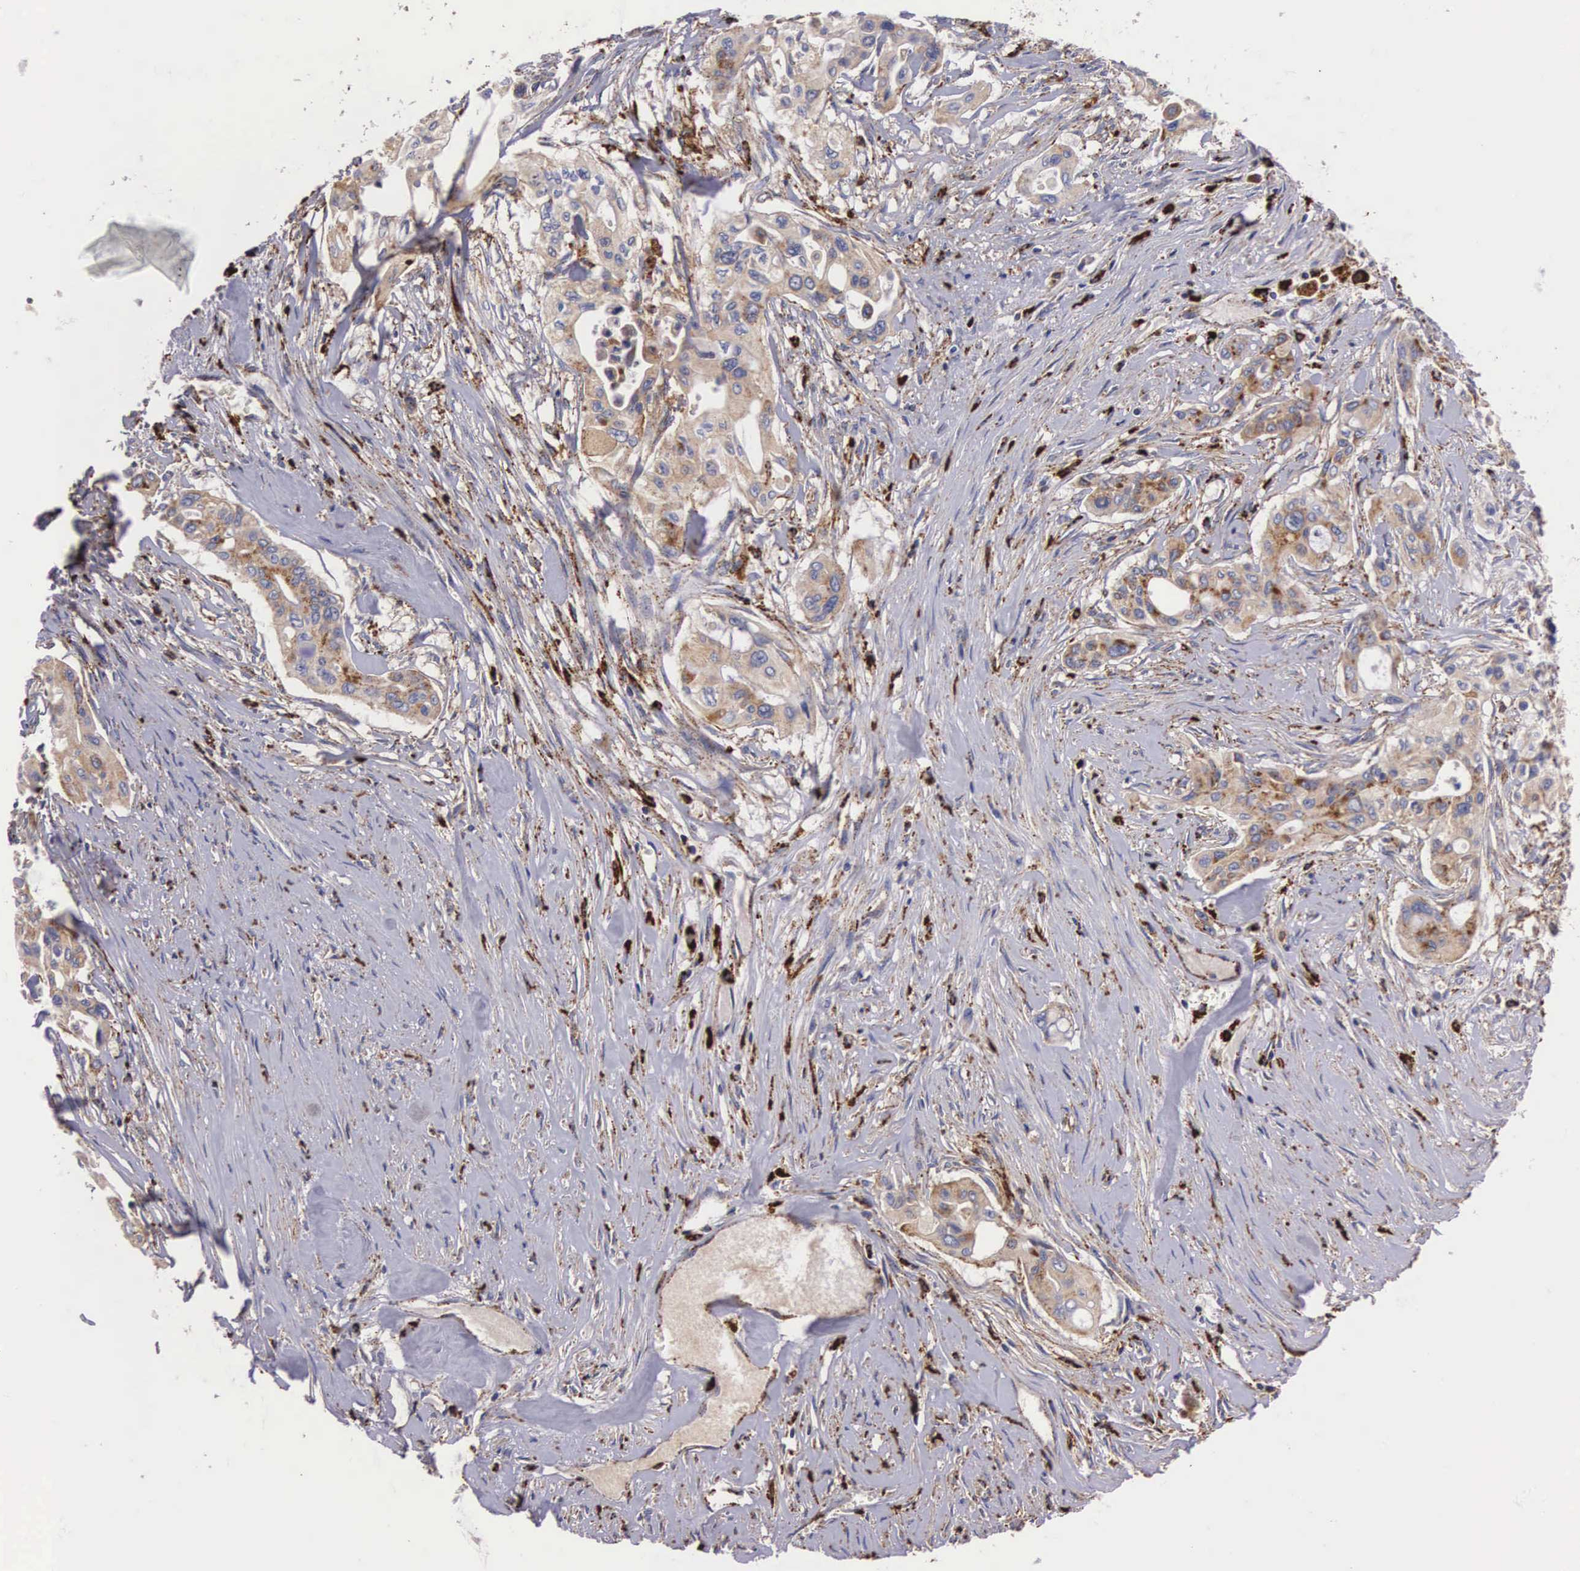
{"staining": {"intensity": "weak", "quantity": ">75%", "location": "cytoplasmic/membranous"}, "tissue": "pancreatic cancer", "cell_type": "Tumor cells", "image_type": "cancer", "snomed": [{"axis": "morphology", "description": "Adenocarcinoma, NOS"}, {"axis": "topography", "description": "Pancreas"}], "caption": "An immunohistochemistry photomicrograph of neoplastic tissue is shown. Protein staining in brown labels weak cytoplasmic/membranous positivity in pancreatic cancer within tumor cells.", "gene": "NAGA", "patient": {"sex": "male", "age": 77}}